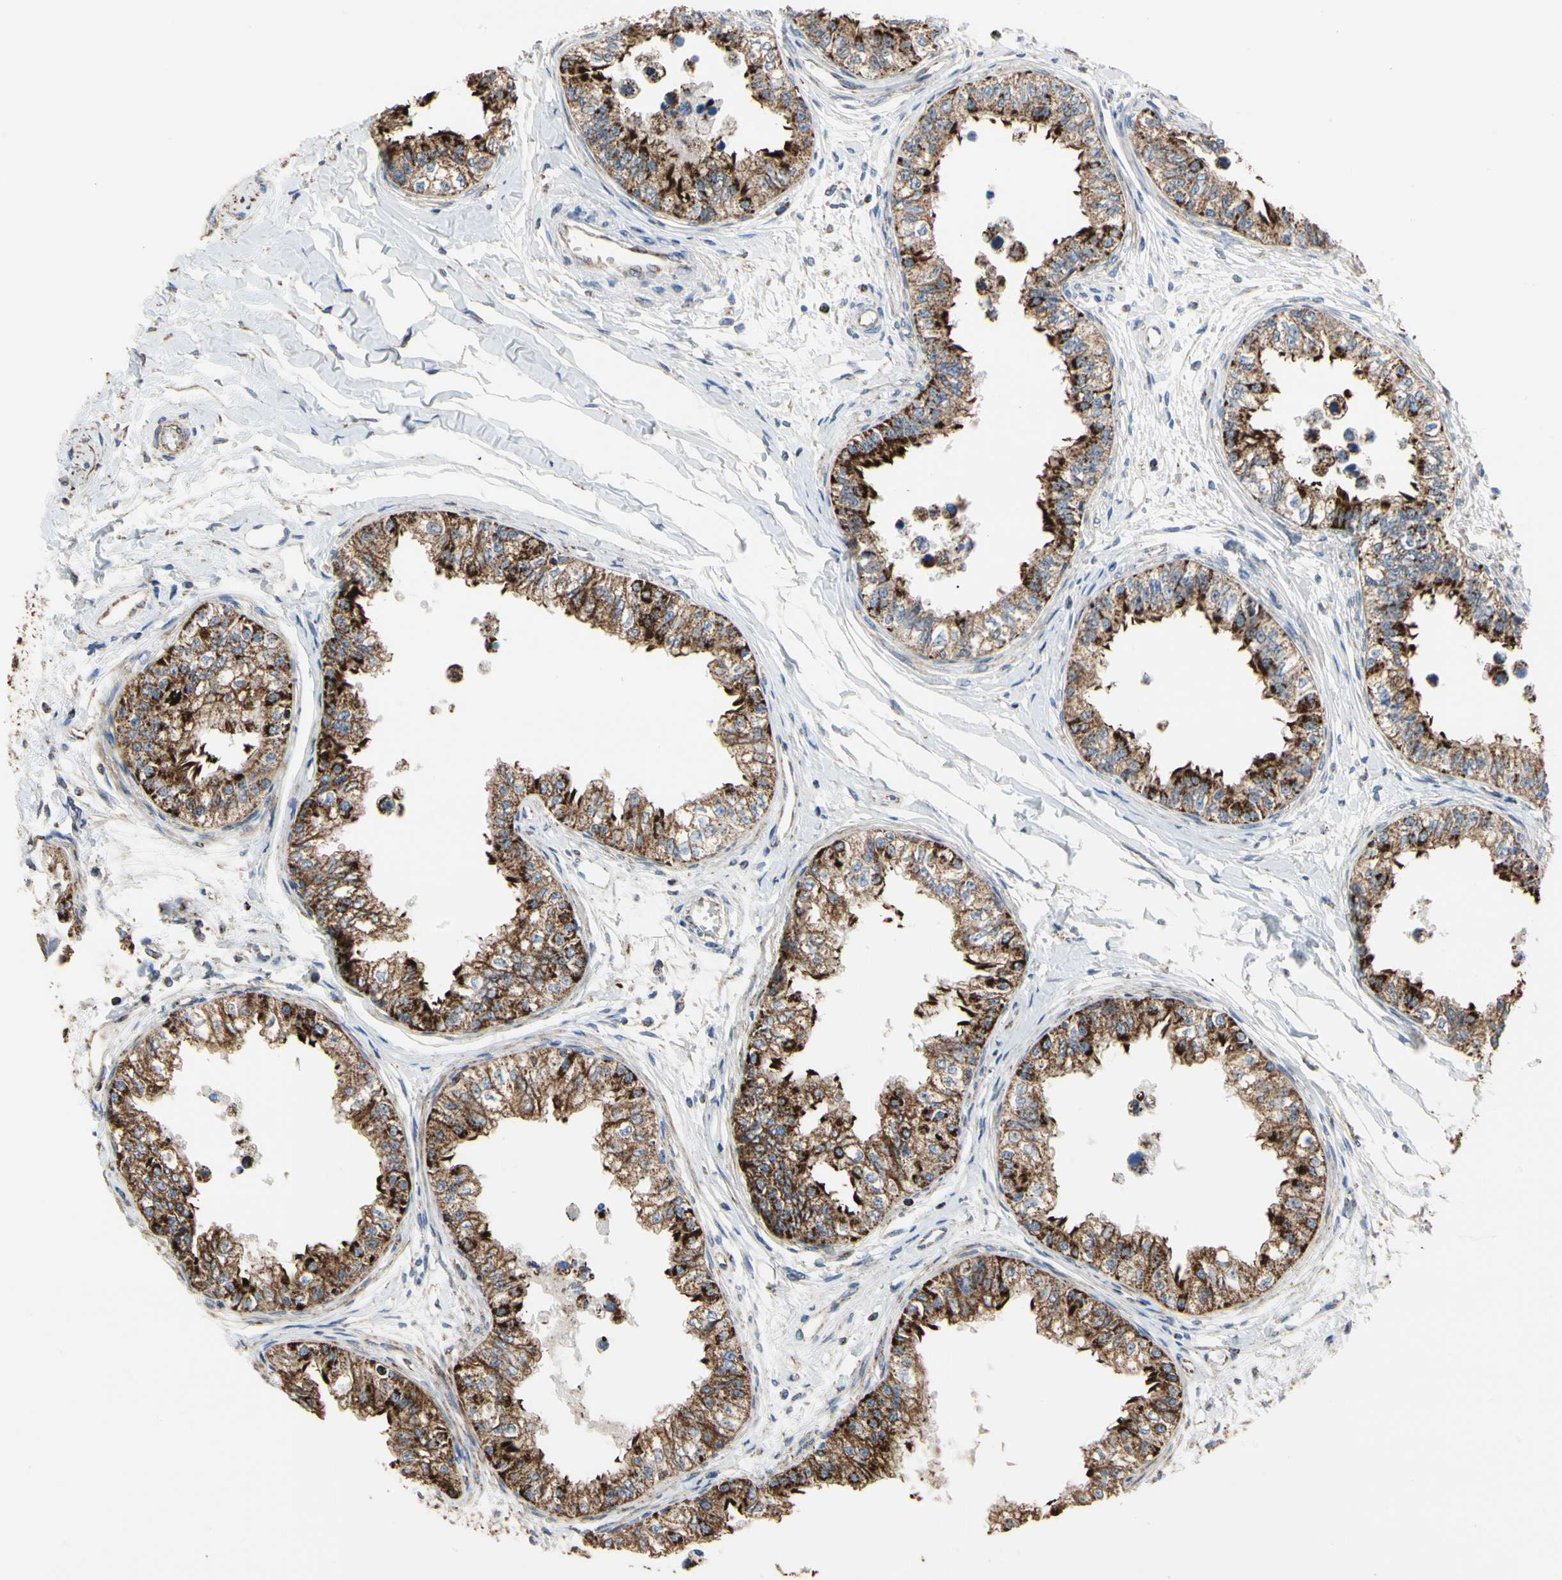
{"staining": {"intensity": "strong", "quantity": ">75%", "location": "cytoplasmic/membranous"}, "tissue": "epididymis", "cell_type": "Glandular cells", "image_type": "normal", "snomed": [{"axis": "morphology", "description": "Normal tissue, NOS"}, {"axis": "morphology", "description": "Adenocarcinoma, metastatic, NOS"}, {"axis": "topography", "description": "Testis"}, {"axis": "topography", "description": "Epididymis"}], "caption": "This photomicrograph exhibits immunohistochemistry (IHC) staining of normal epididymis, with high strong cytoplasmic/membranous expression in approximately >75% of glandular cells.", "gene": "TUBA1A", "patient": {"sex": "male", "age": 26}}